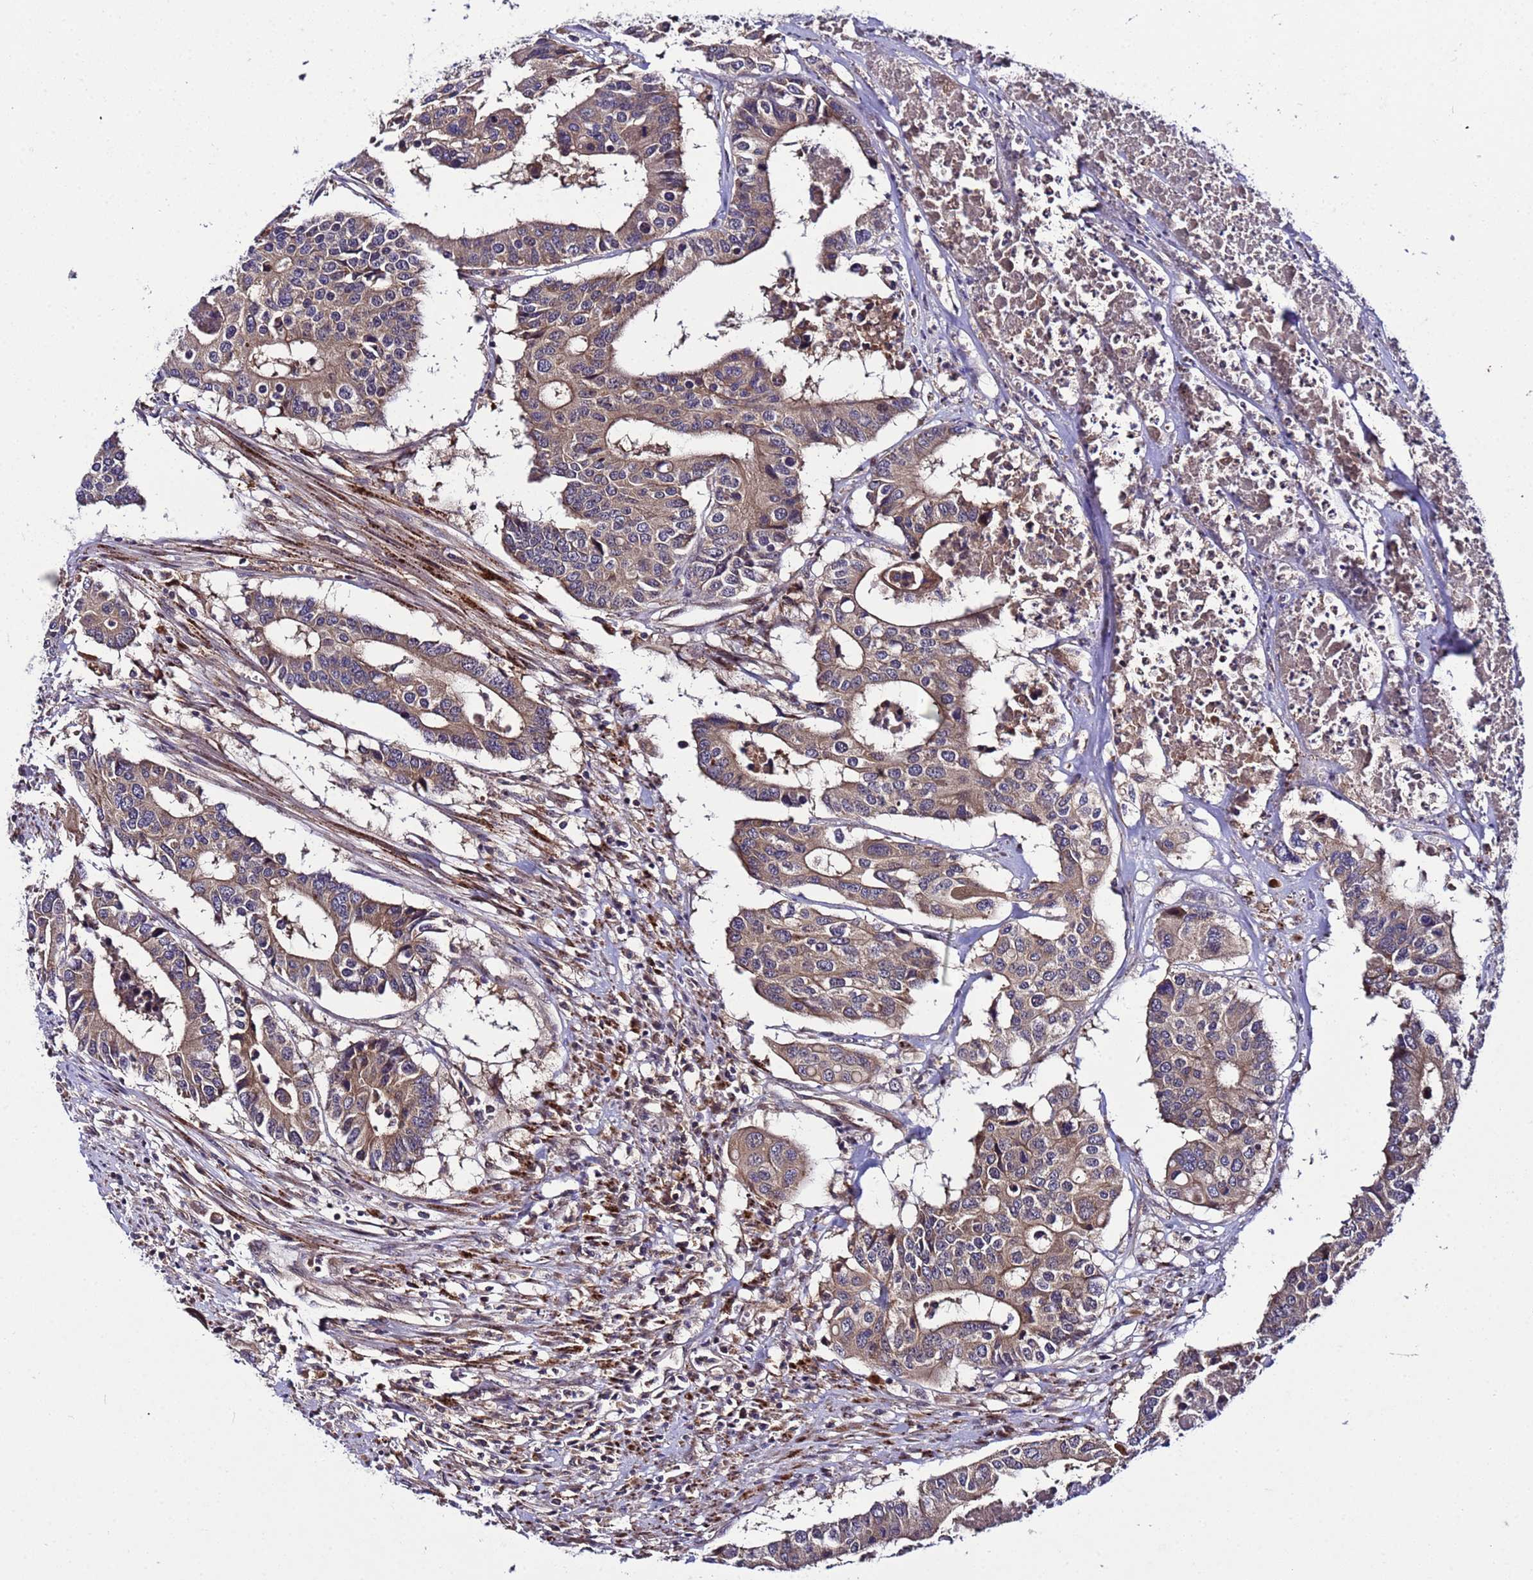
{"staining": {"intensity": "weak", "quantity": ">75%", "location": "cytoplasmic/membranous"}, "tissue": "colorectal cancer", "cell_type": "Tumor cells", "image_type": "cancer", "snomed": [{"axis": "morphology", "description": "Adenocarcinoma, NOS"}, {"axis": "topography", "description": "Colon"}], "caption": "Immunohistochemistry photomicrograph of colorectal cancer (adenocarcinoma) stained for a protein (brown), which displays low levels of weak cytoplasmic/membranous positivity in approximately >75% of tumor cells.", "gene": "PLXDC2", "patient": {"sex": "male", "age": 77}}